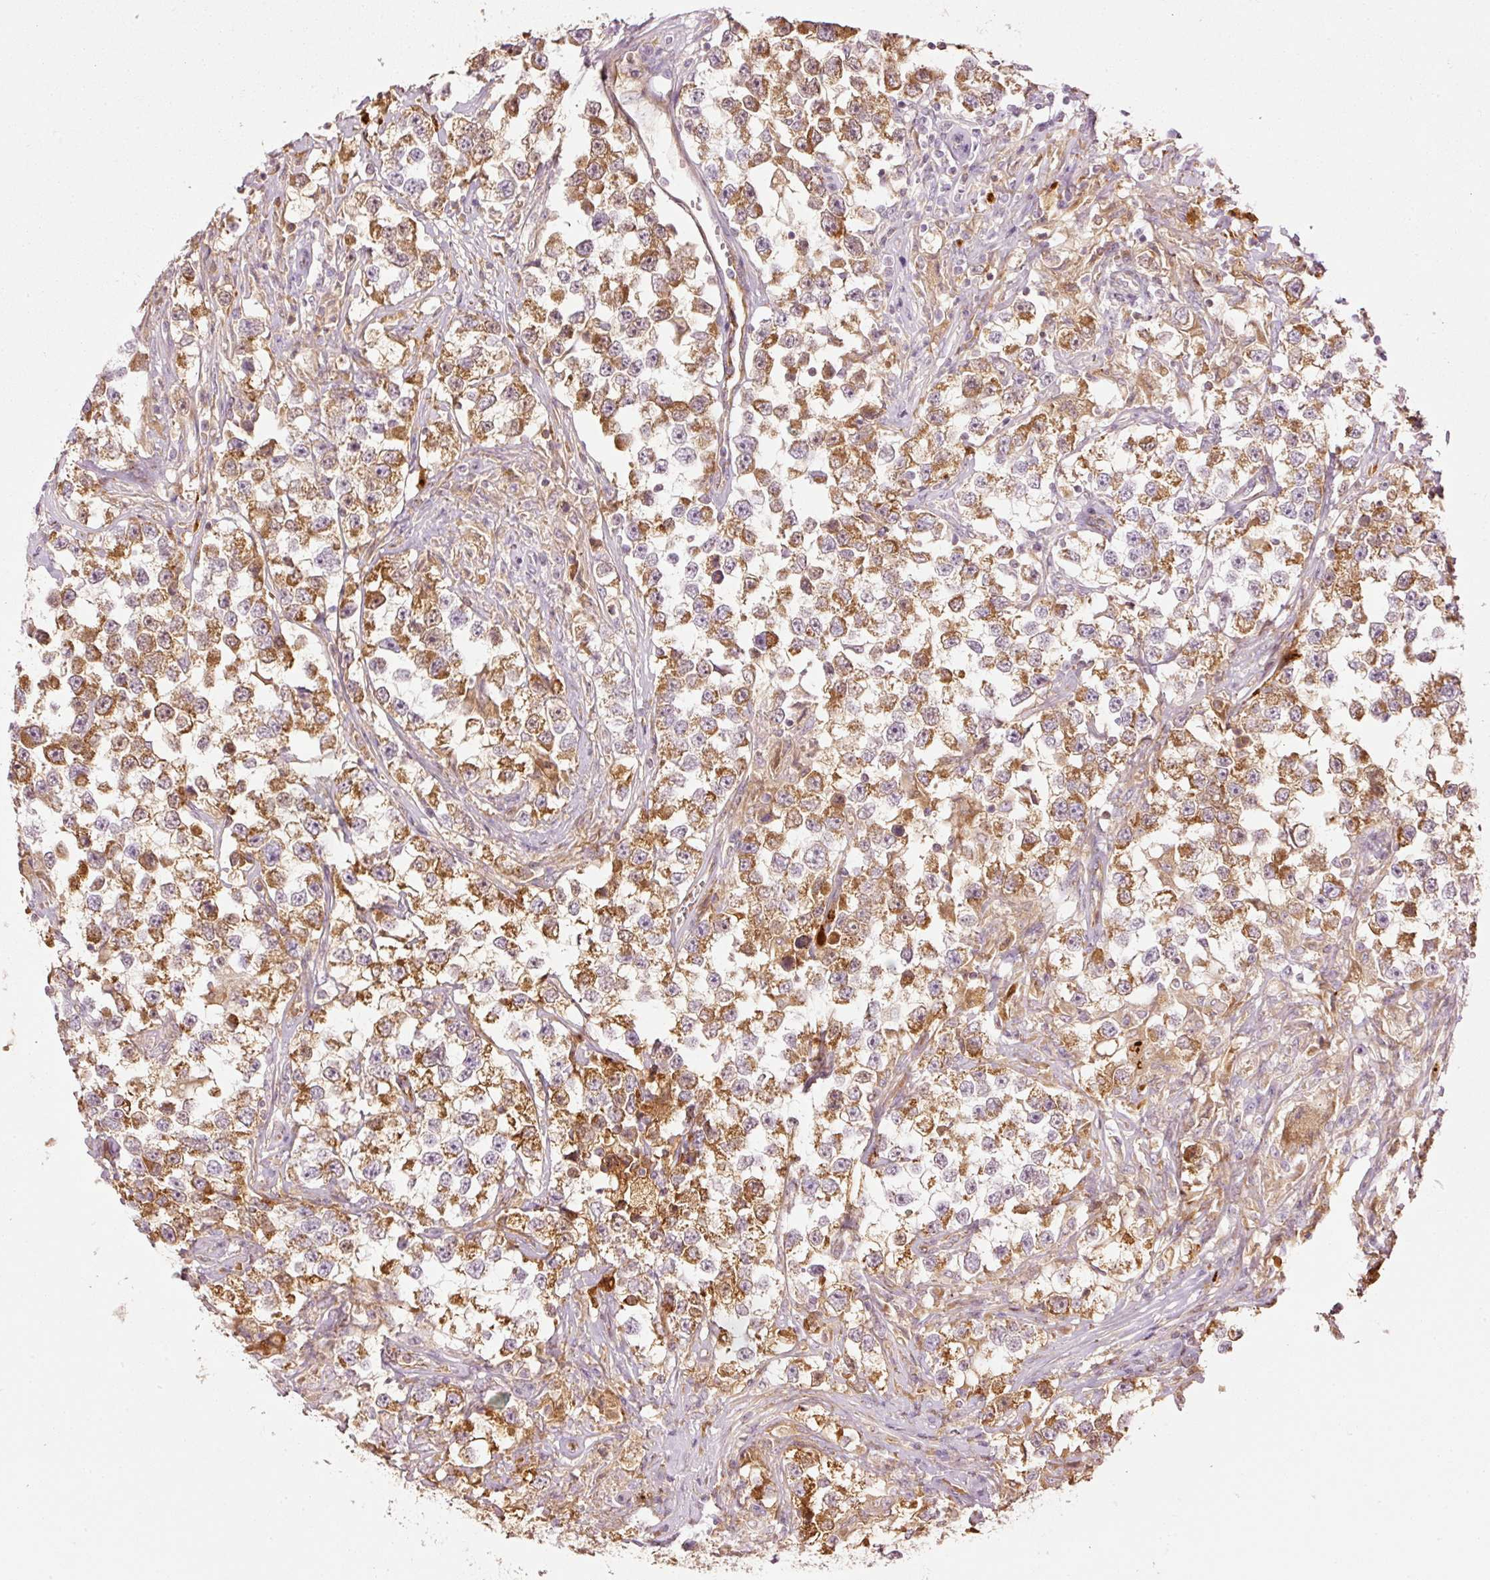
{"staining": {"intensity": "moderate", "quantity": ">75%", "location": "cytoplasmic/membranous"}, "tissue": "testis cancer", "cell_type": "Tumor cells", "image_type": "cancer", "snomed": [{"axis": "morphology", "description": "Seminoma, NOS"}, {"axis": "topography", "description": "Testis"}], "caption": "This photomicrograph demonstrates immunohistochemistry staining of human testis seminoma, with medium moderate cytoplasmic/membranous positivity in approximately >75% of tumor cells.", "gene": "SERPING1", "patient": {"sex": "male", "age": 46}}